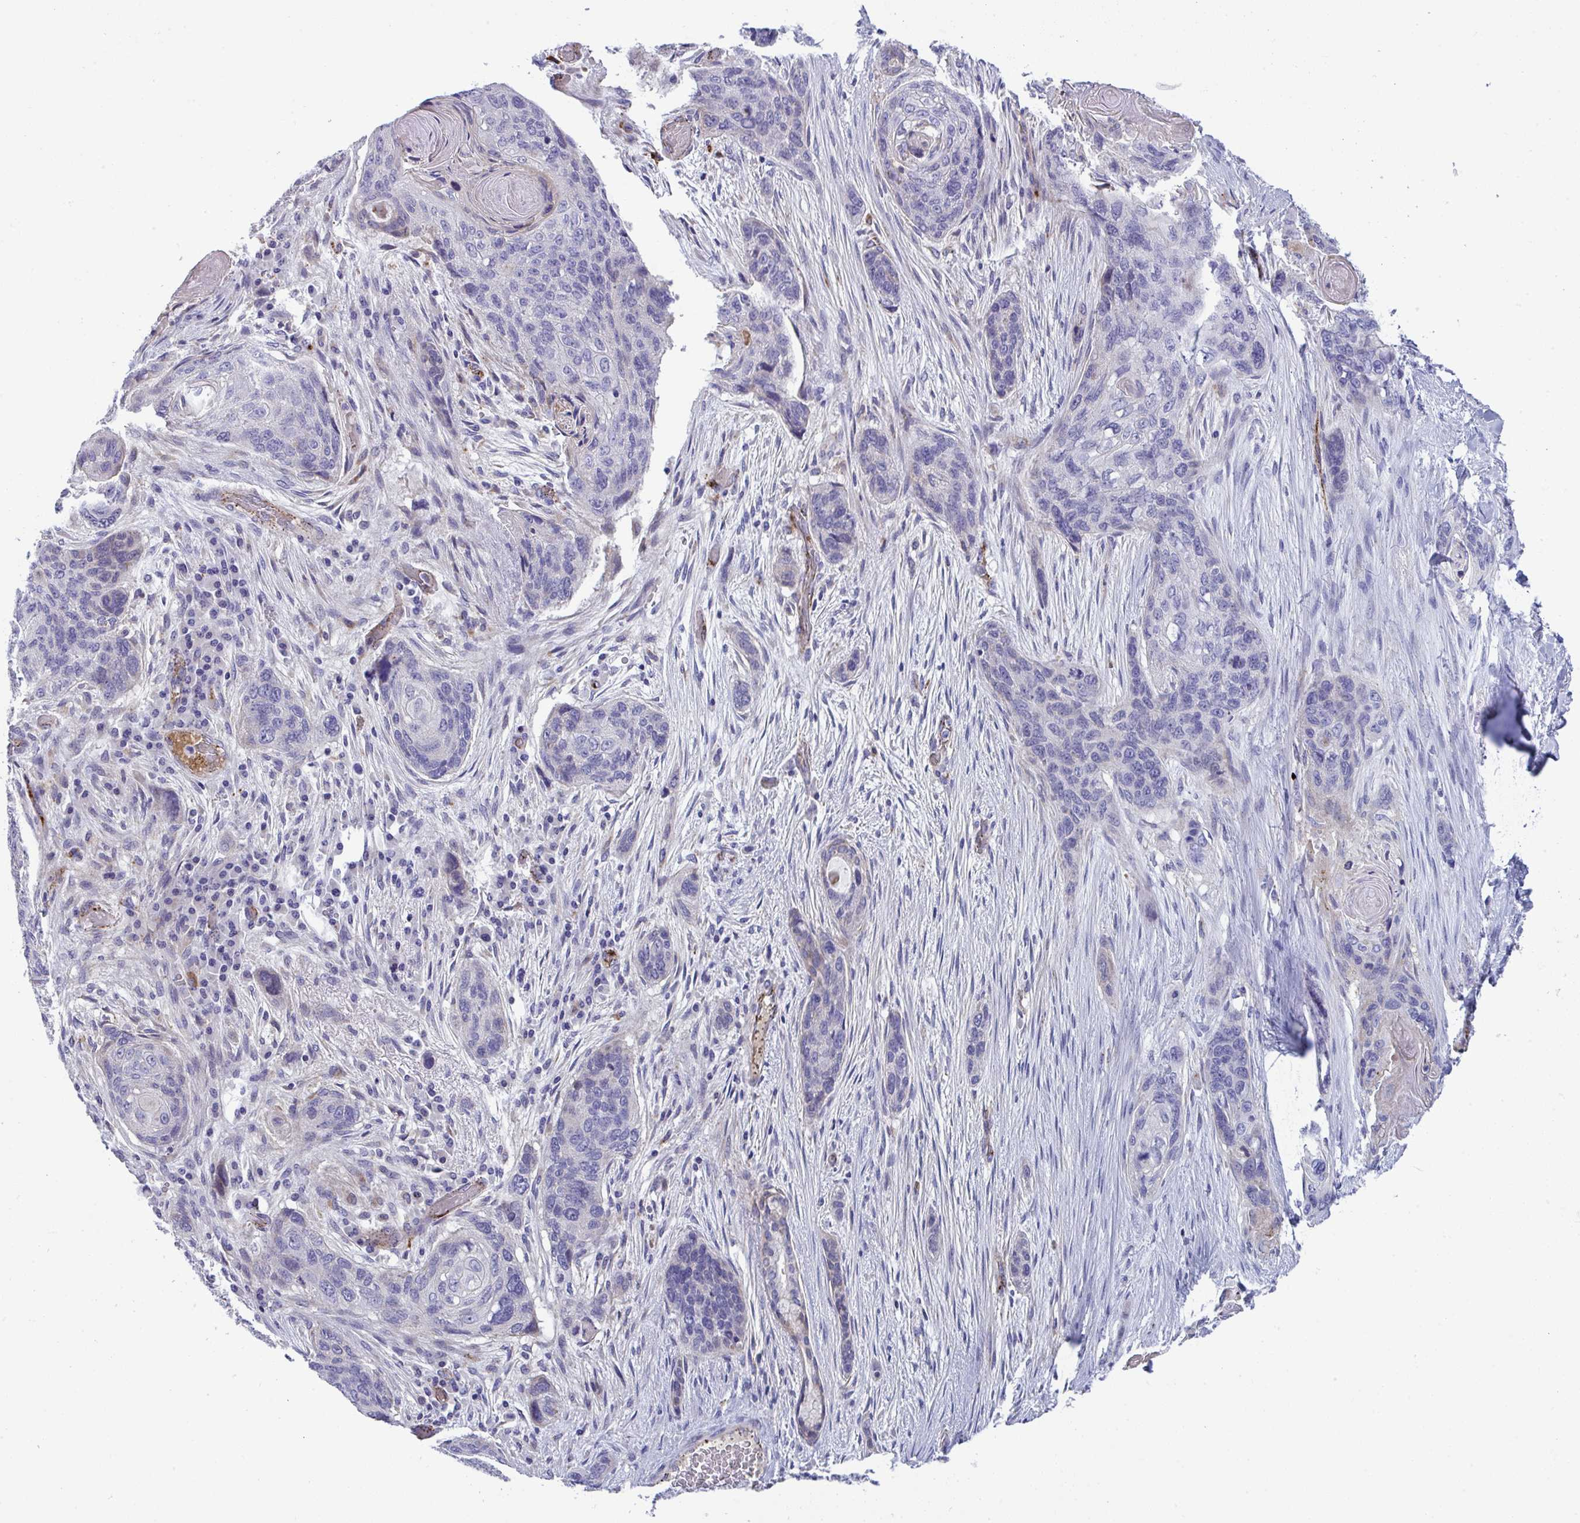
{"staining": {"intensity": "negative", "quantity": "none", "location": "none"}, "tissue": "lung cancer", "cell_type": "Tumor cells", "image_type": "cancer", "snomed": [{"axis": "morphology", "description": "Squamous cell carcinoma, NOS"}, {"axis": "morphology", "description": "Squamous cell carcinoma, metastatic, NOS"}, {"axis": "topography", "description": "Lymph node"}, {"axis": "topography", "description": "Lung"}], "caption": "High magnification brightfield microscopy of lung cancer stained with DAB (brown) and counterstained with hematoxylin (blue): tumor cells show no significant expression.", "gene": "TOR1AIP2", "patient": {"sex": "male", "age": 41}}